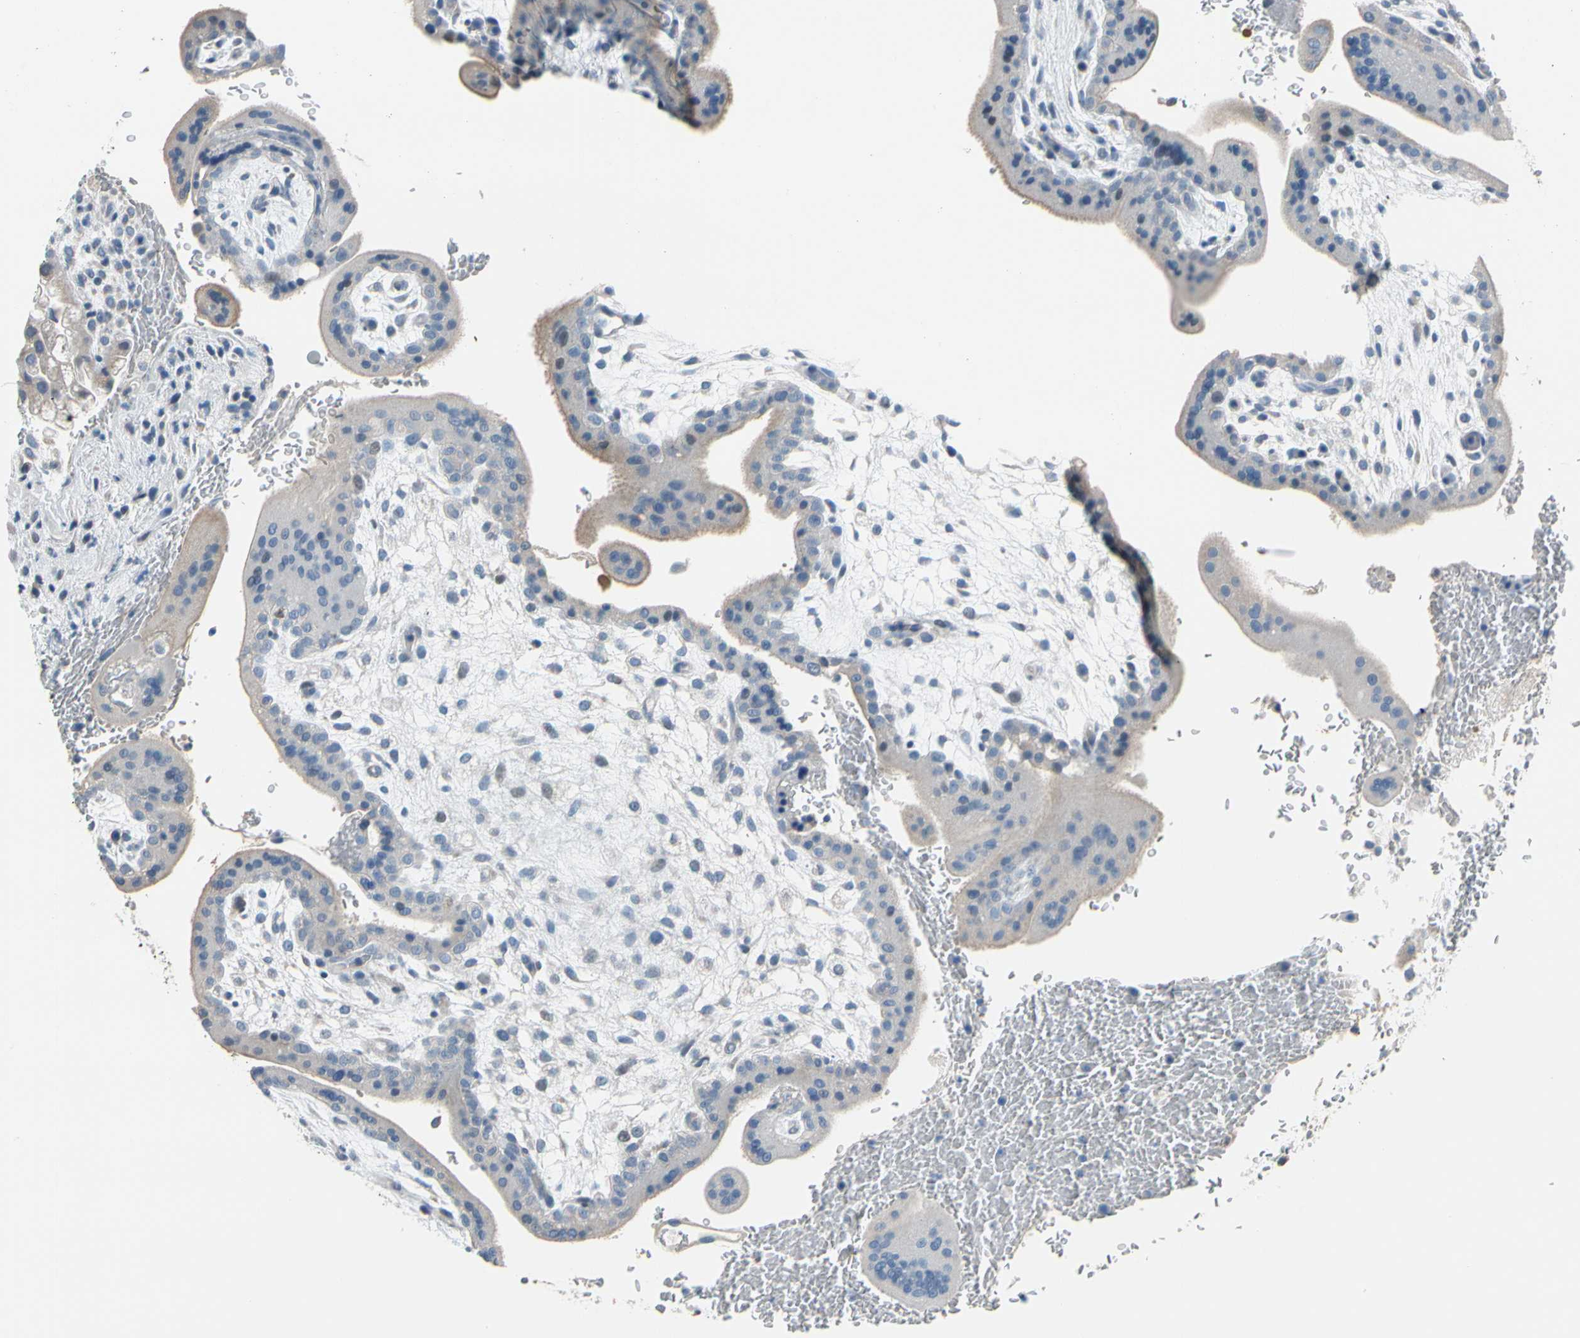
{"staining": {"intensity": "weak", "quantity": "25%-75%", "location": "cytoplasmic/membranous"}, "tissue": "placenta", "cell_type": "Decidual cells", "image_type": "normal", "snomed": [{"axis": "morphology", "description": "Normal tissue, NOS"}, {"axis": "topography", "description": "Placenta"}], "caption": "Placenta stained for a protein demonstrates weak cytoplasmic/membranous positivity in decidual cells. (DAB IHC with brightfield microscopy, high magnification).", "gene": "STK40", "patient": {"sex": "female", "age": 35}}